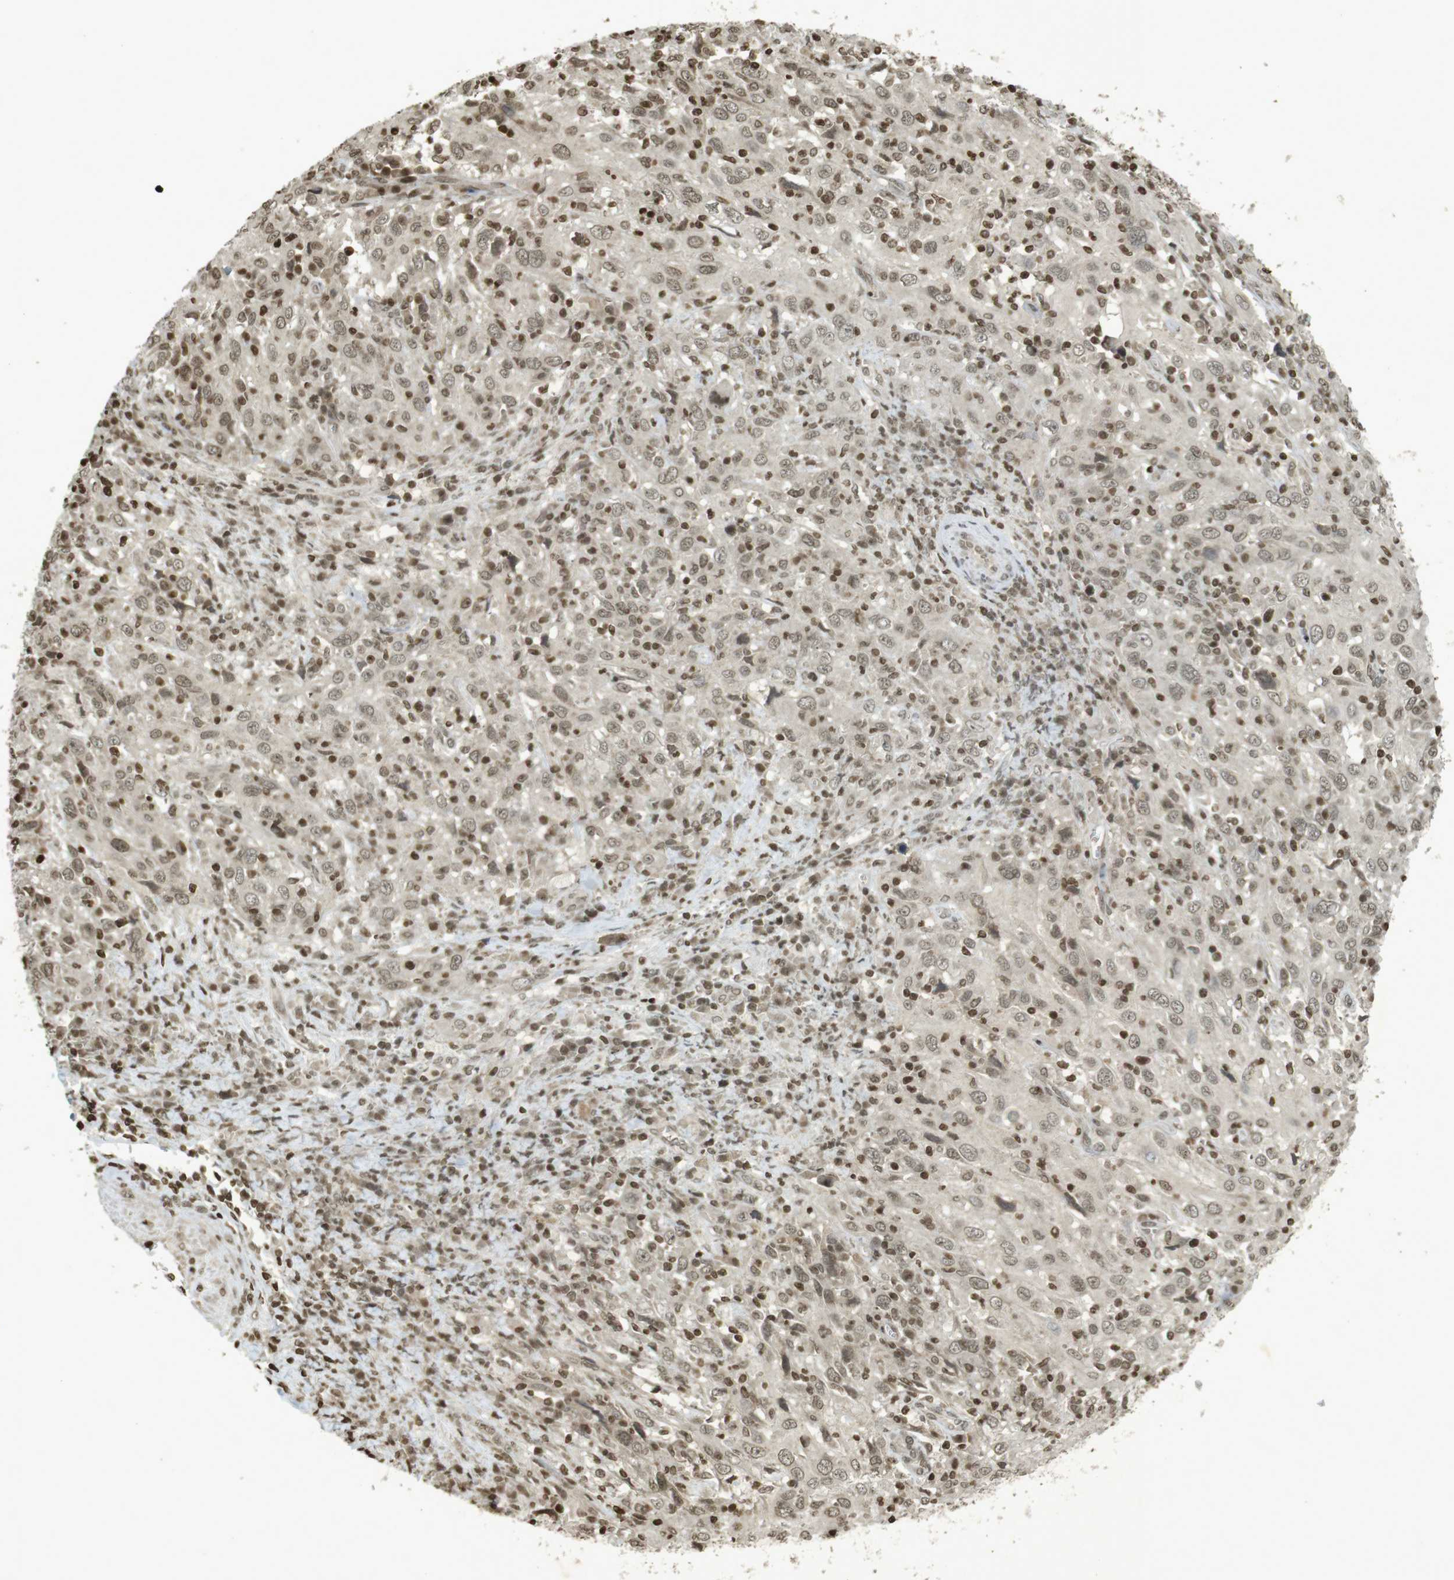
{"staining": {"intensity": "weak", "quantity": ">75%", "location": "nuclear"}, "tissue": "cervical cancer", "cell_type": "Tumor cells", "image_type": "cancer", "snomed": [{"axis": "morphology", "description": "Squamous cell carcinoma, NOS"}, {"axis": "topography", "description": "Cervix"}], "caption": "Weak nuclear staining for a protein is appreciated in approximately >75% of tumor cells of cervical squamous cell carcinoma using immunohistochemistry (IHC).", "gene": "ORC4", "patient": {"sex": "female", "age": 46}}